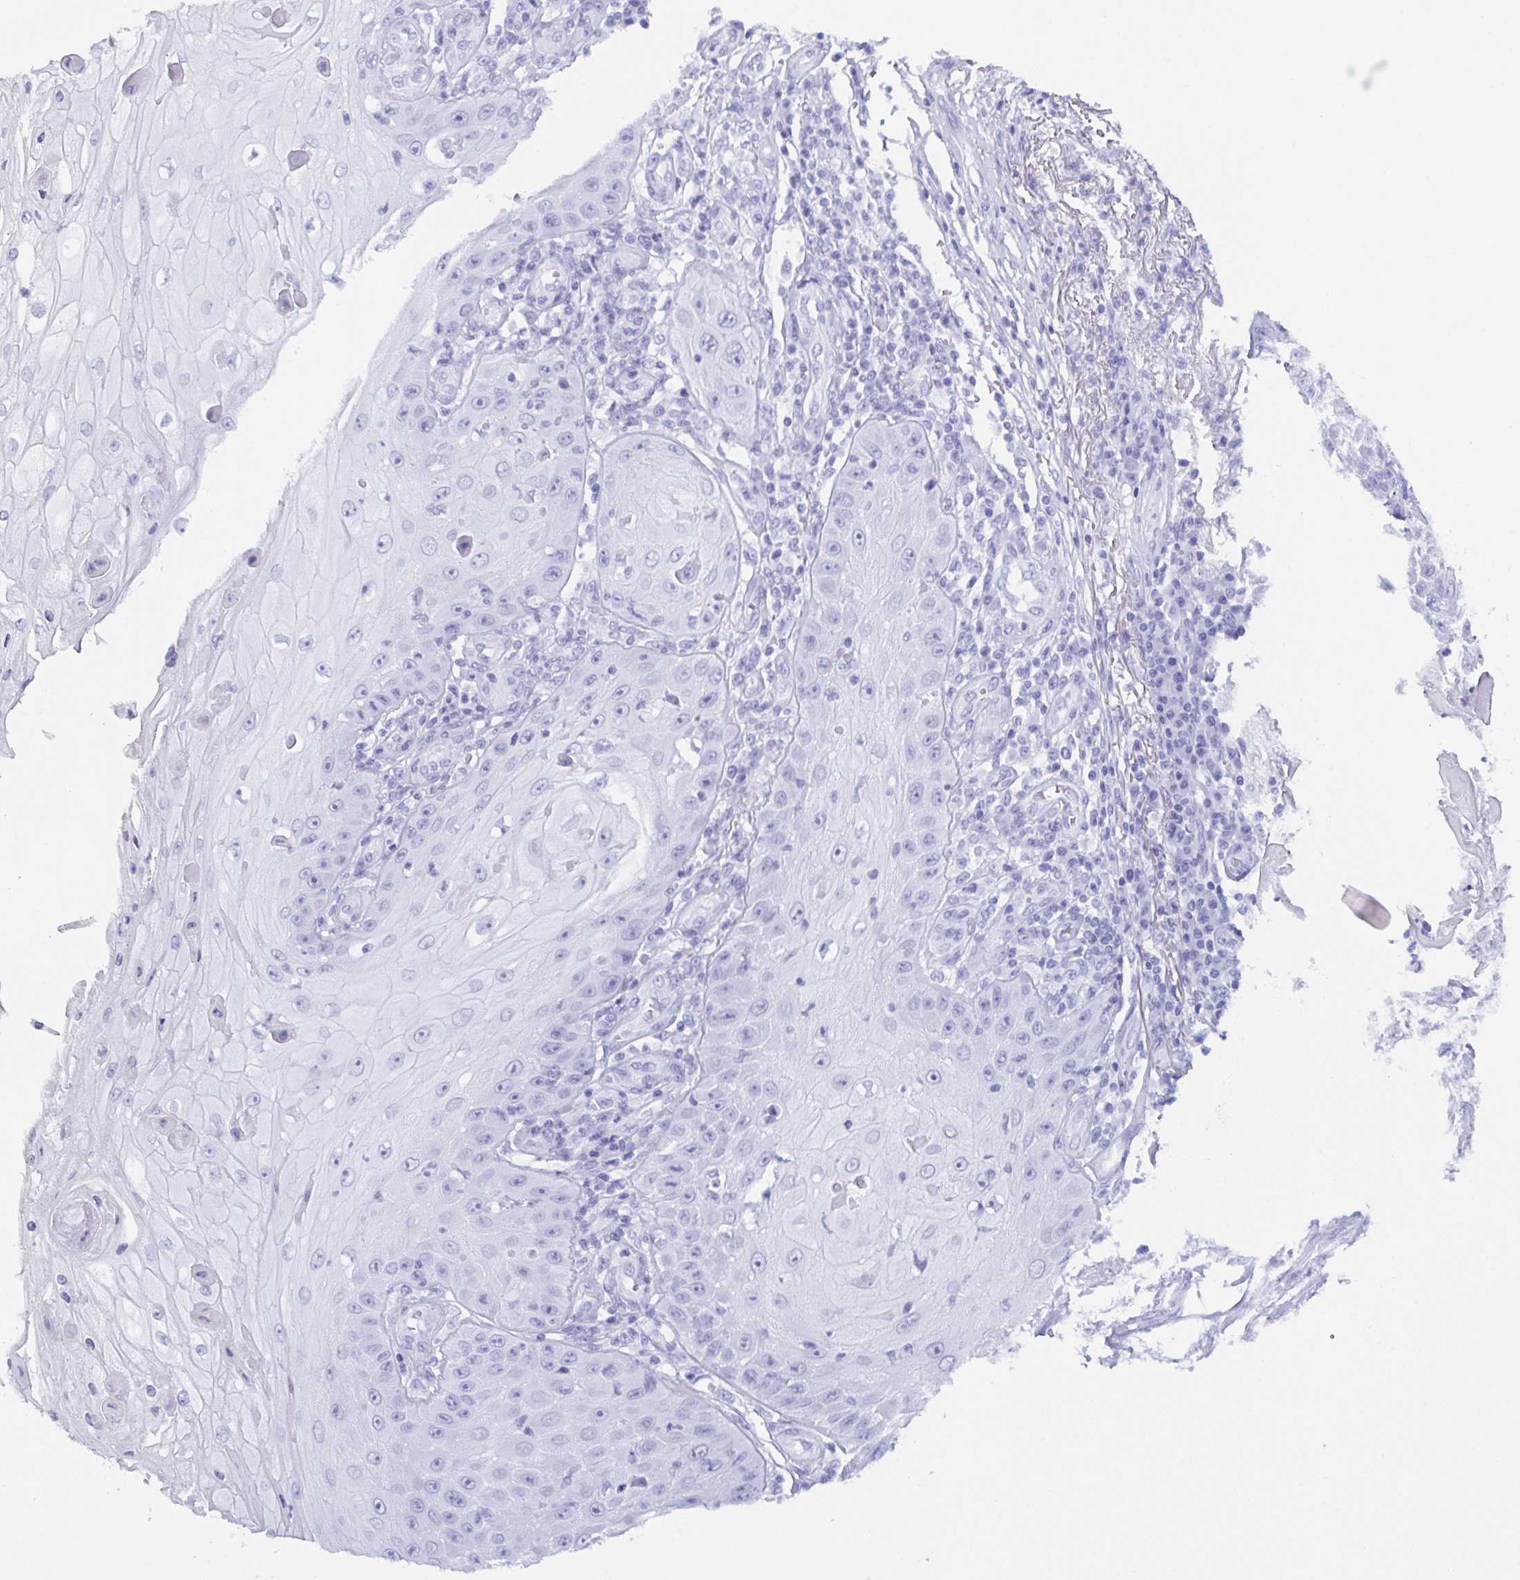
{"staining": {"intensity": "negative", "quantity": "none", "location": "none"}, "tissue": "skin cancer", "cell_type": "Tumor cells", "image_type": "cancer", "snomed": [{"axis": "morphology", "description": "Squamous cell carcinoma, NOS"}, {"axis": "topography", "description": "Skin"}], "caption": "Squamous cell carcinoma (skin) was stained to show a protein in brown. There is no significant positivity in tumor cells. Brightfield microscopy of immunohistochemistry stained with DAB (brown) and hematoxylin (blue), captured at high magnification.", "gene": "ZFP64", "patient": {"sex": "male", "age": 70}}